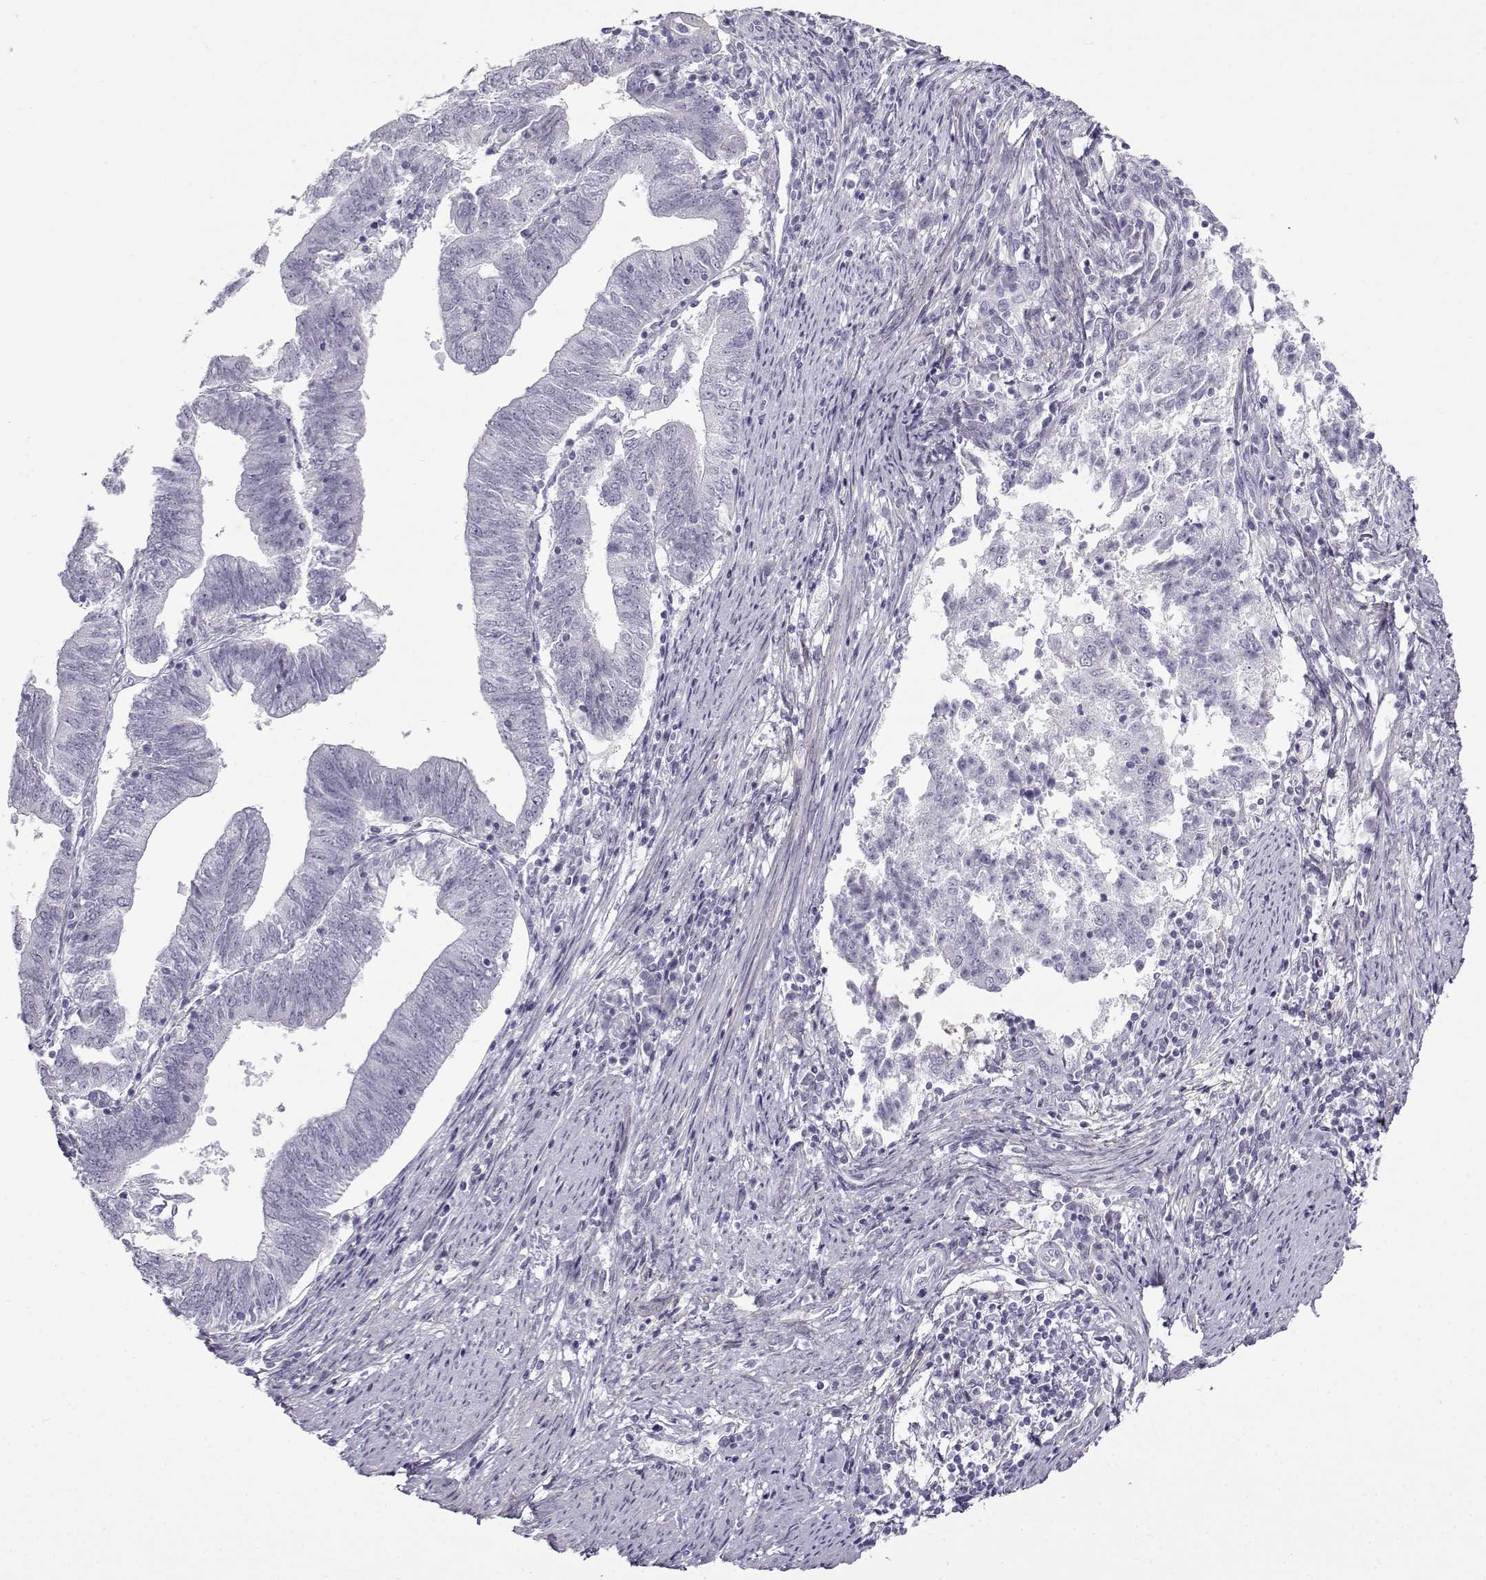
{"staining": {"intensity": "negative", "quantity": "none", "location": "none"}, "tissue": "endometrial cancer", "cell_type": "Tumor cells", "image_type": "cancer", "snomed": [{"axis": "morphology", "description": "Adenocarcinoma, NOS"}, {"axis": "topography", "description": "Endometrium"}], "caption": "There is no significant staining in tumor cells of endometrial cancer (adenocarcinoma).", "gene": "GTSF1L", "patient": {"sex": "female", "age": 82}}